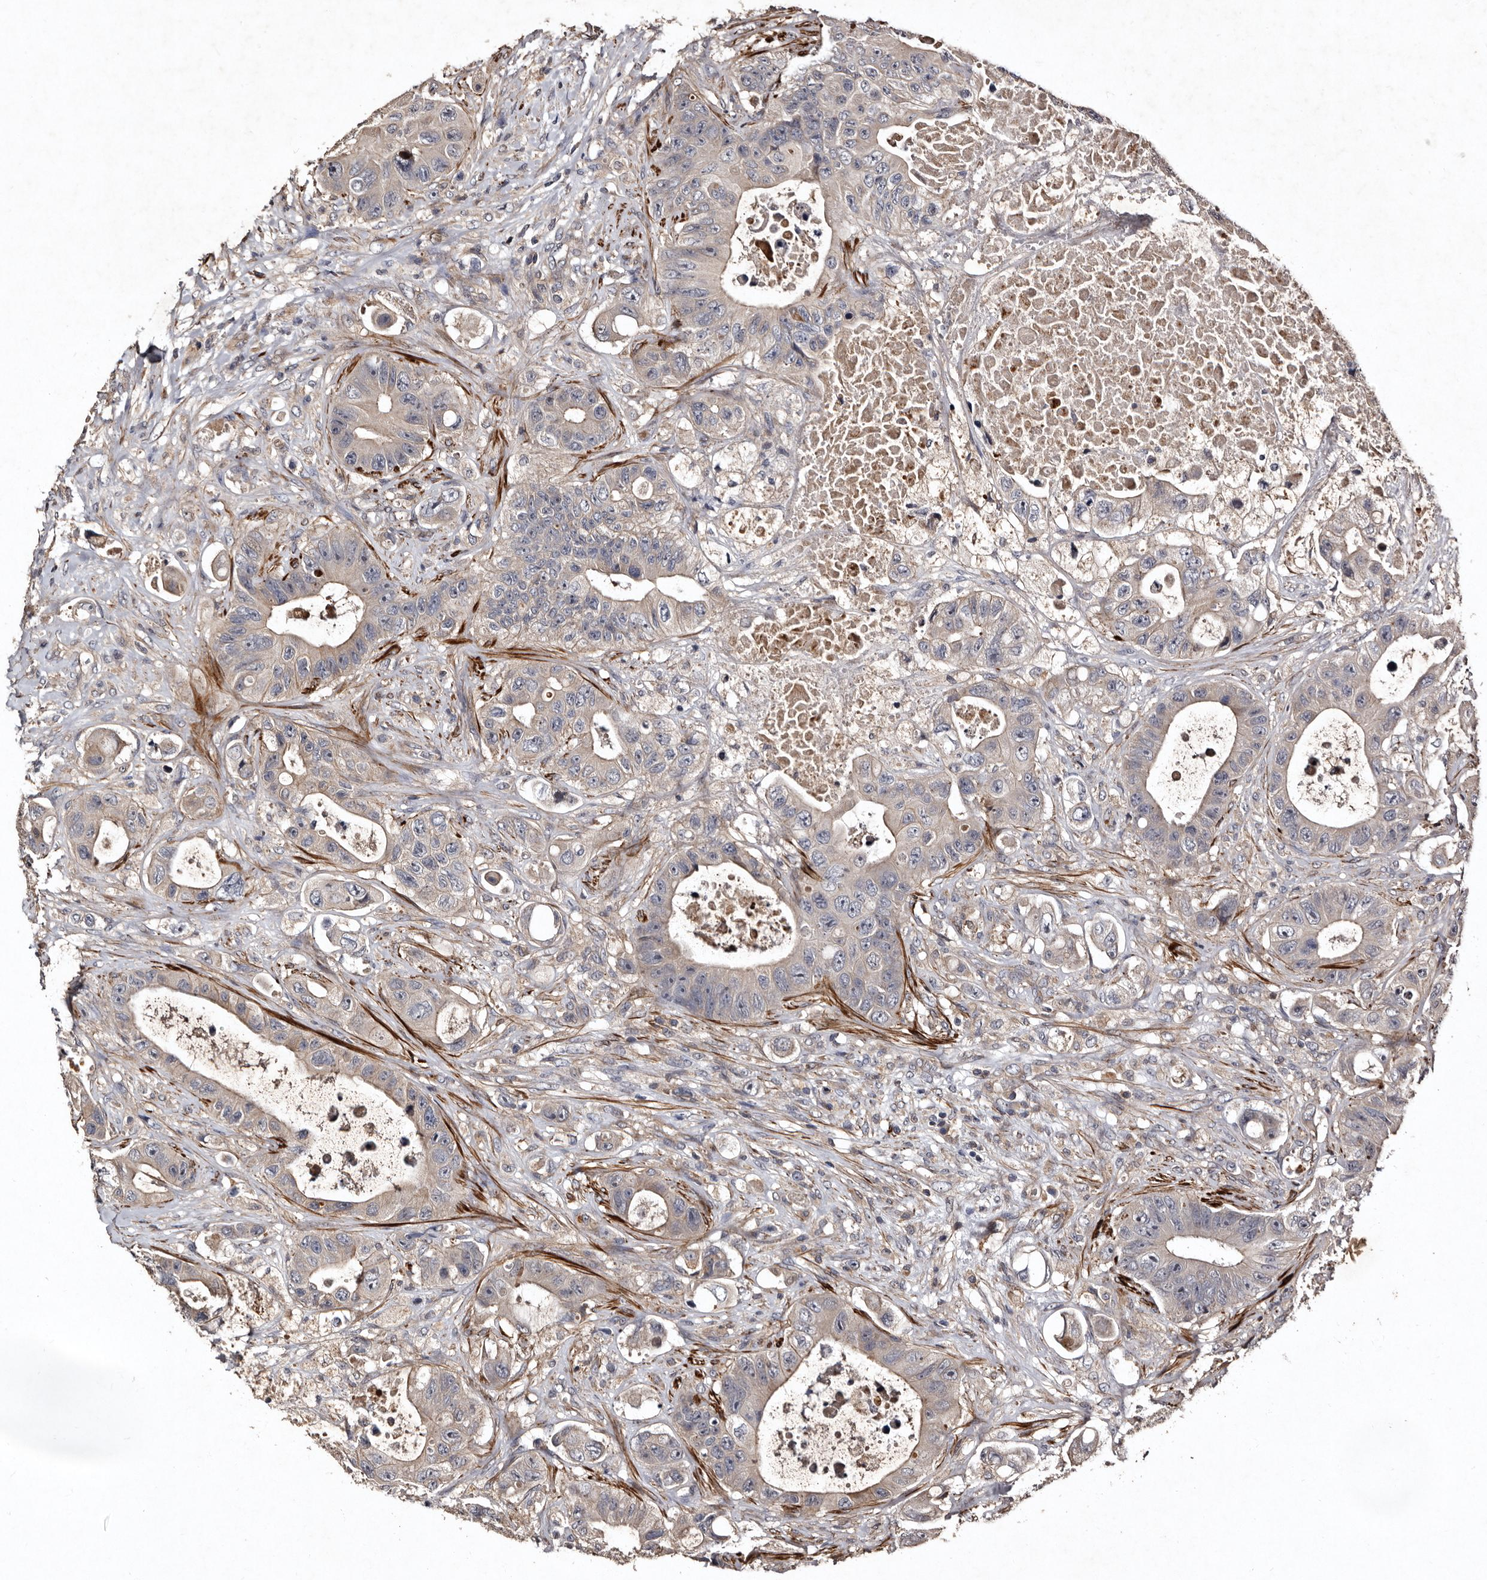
{"staining": {"intensity": "negative", "quantity": "none", "location": "none"}, "tissue": "colorectal cancer", "cell_type": "Tumor cells", "image_type": "cancer", "snomed": [{"axis": "morphology", "description": "Adenocarcinoma, NOS"}, {"axis": "topography", "description": "Colon"}], "caption": "Immunohistochemistry (IHC) image of neoplastic tissue: human colorectal cancer (adenocarcinoma) stained with DAB demonstrates no significant protein staining in tumor cells.", "gene": "PRKD3", "patient": {"sex": "female", "age": 46}}